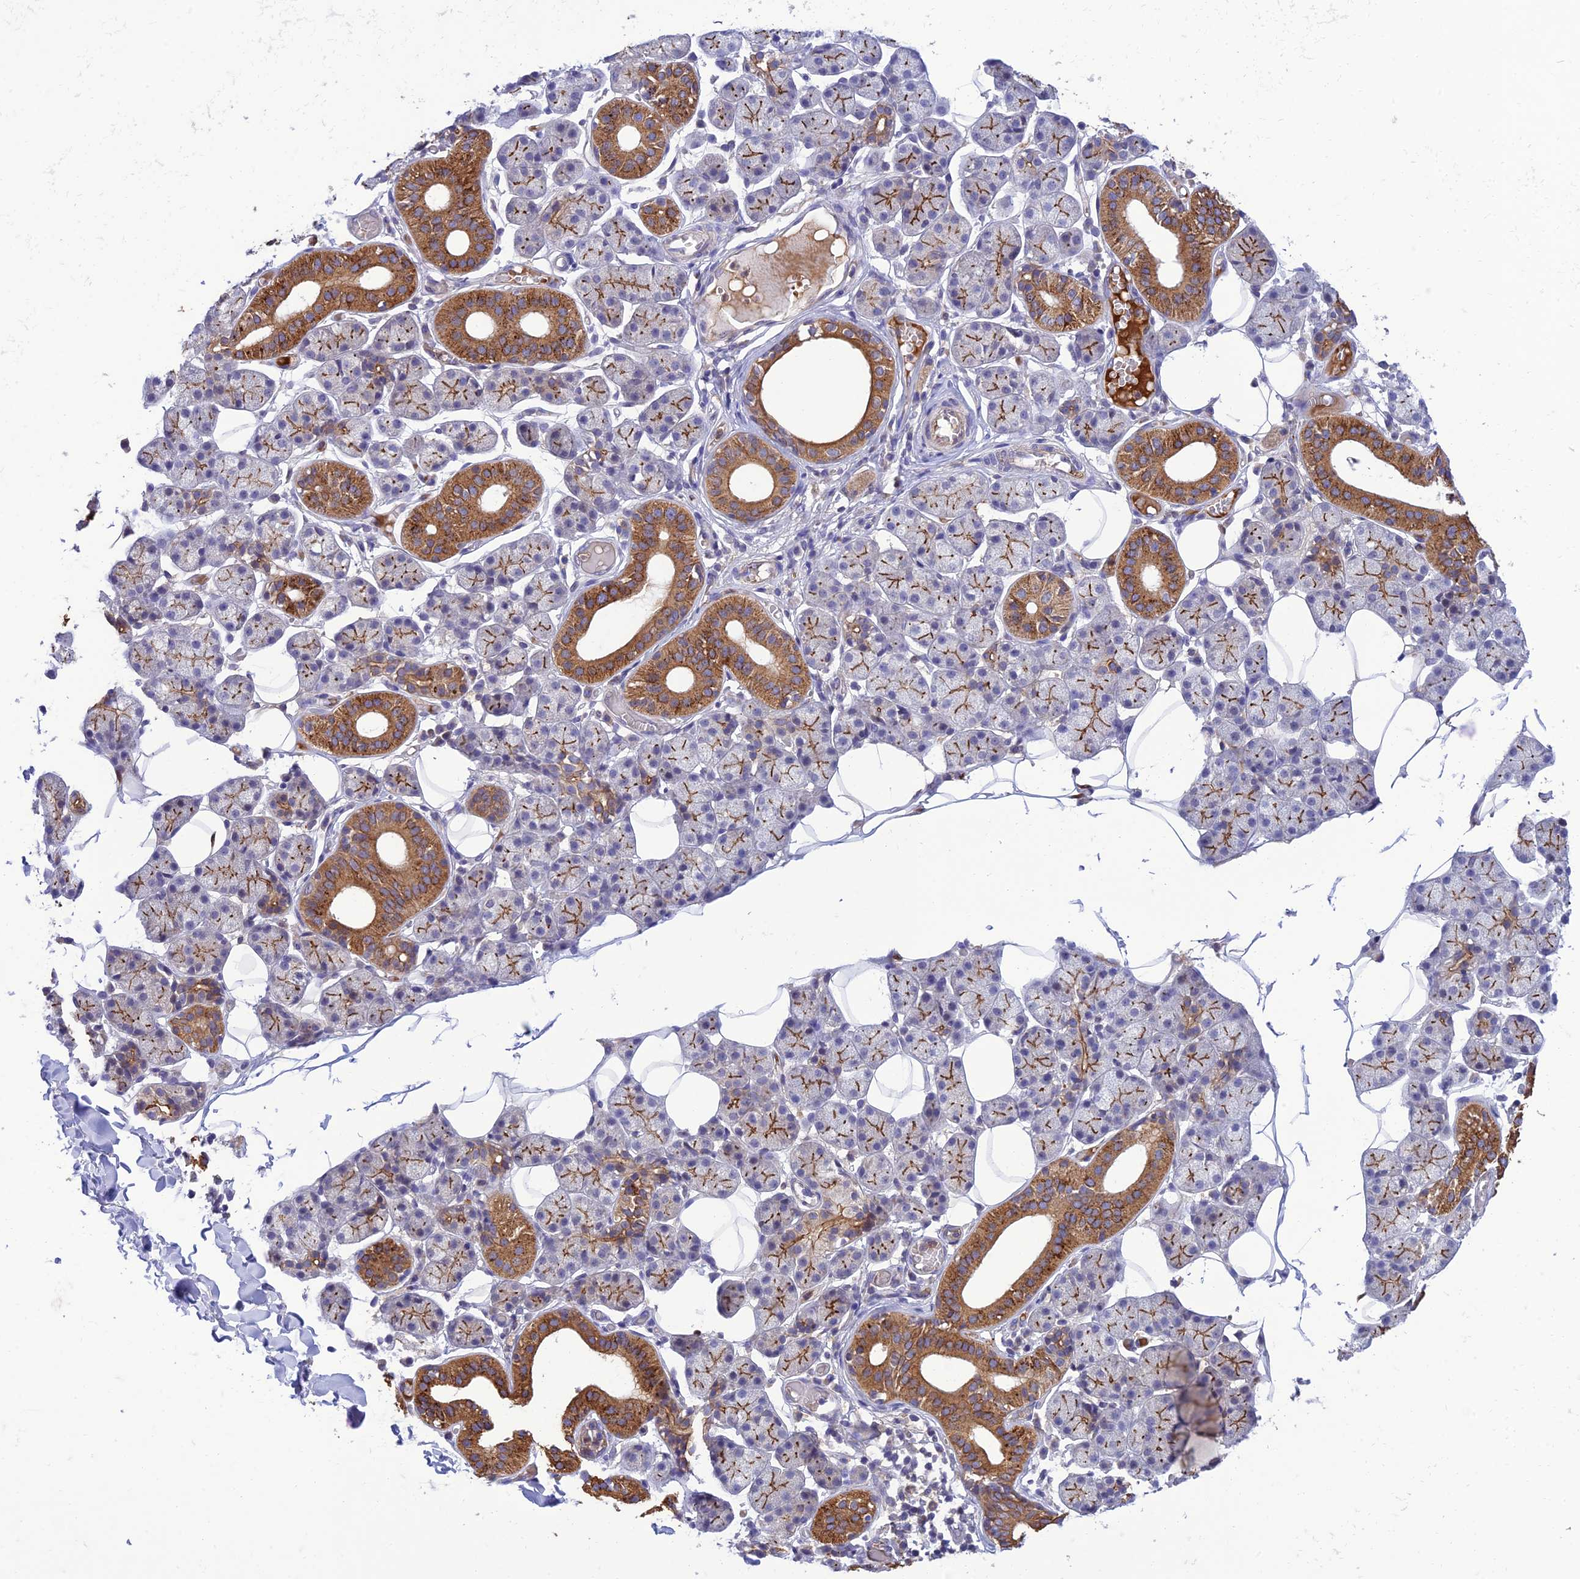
{"staining": {"intensity": "strong", "quantity": "25%-75%", "location": "cytoplasmic/membranous"}, "tissue": "salivary gland", "cell_type": "Glandular cells", "image_type": "normal", "snomed": [{"axis": "morphology", "description": "Normal tissue, NOS"}, {"axis": "topography", "description": "Salivary gland"}], "caption": "Immunohistochemistry (IHC) staining of normal salivary gland, which displays high levels of strong cytoplasmic/membranous staining in about 25%-75% of glandular cells indicating strong cytoplasmic/membranous protein positivity. The staining was performed using DAB (brown) for protein detection and nuclei were counterstained in hematoxylin (blue).", "gene": "IRAK3", "patient": {"sex": "female", "age": 33}}